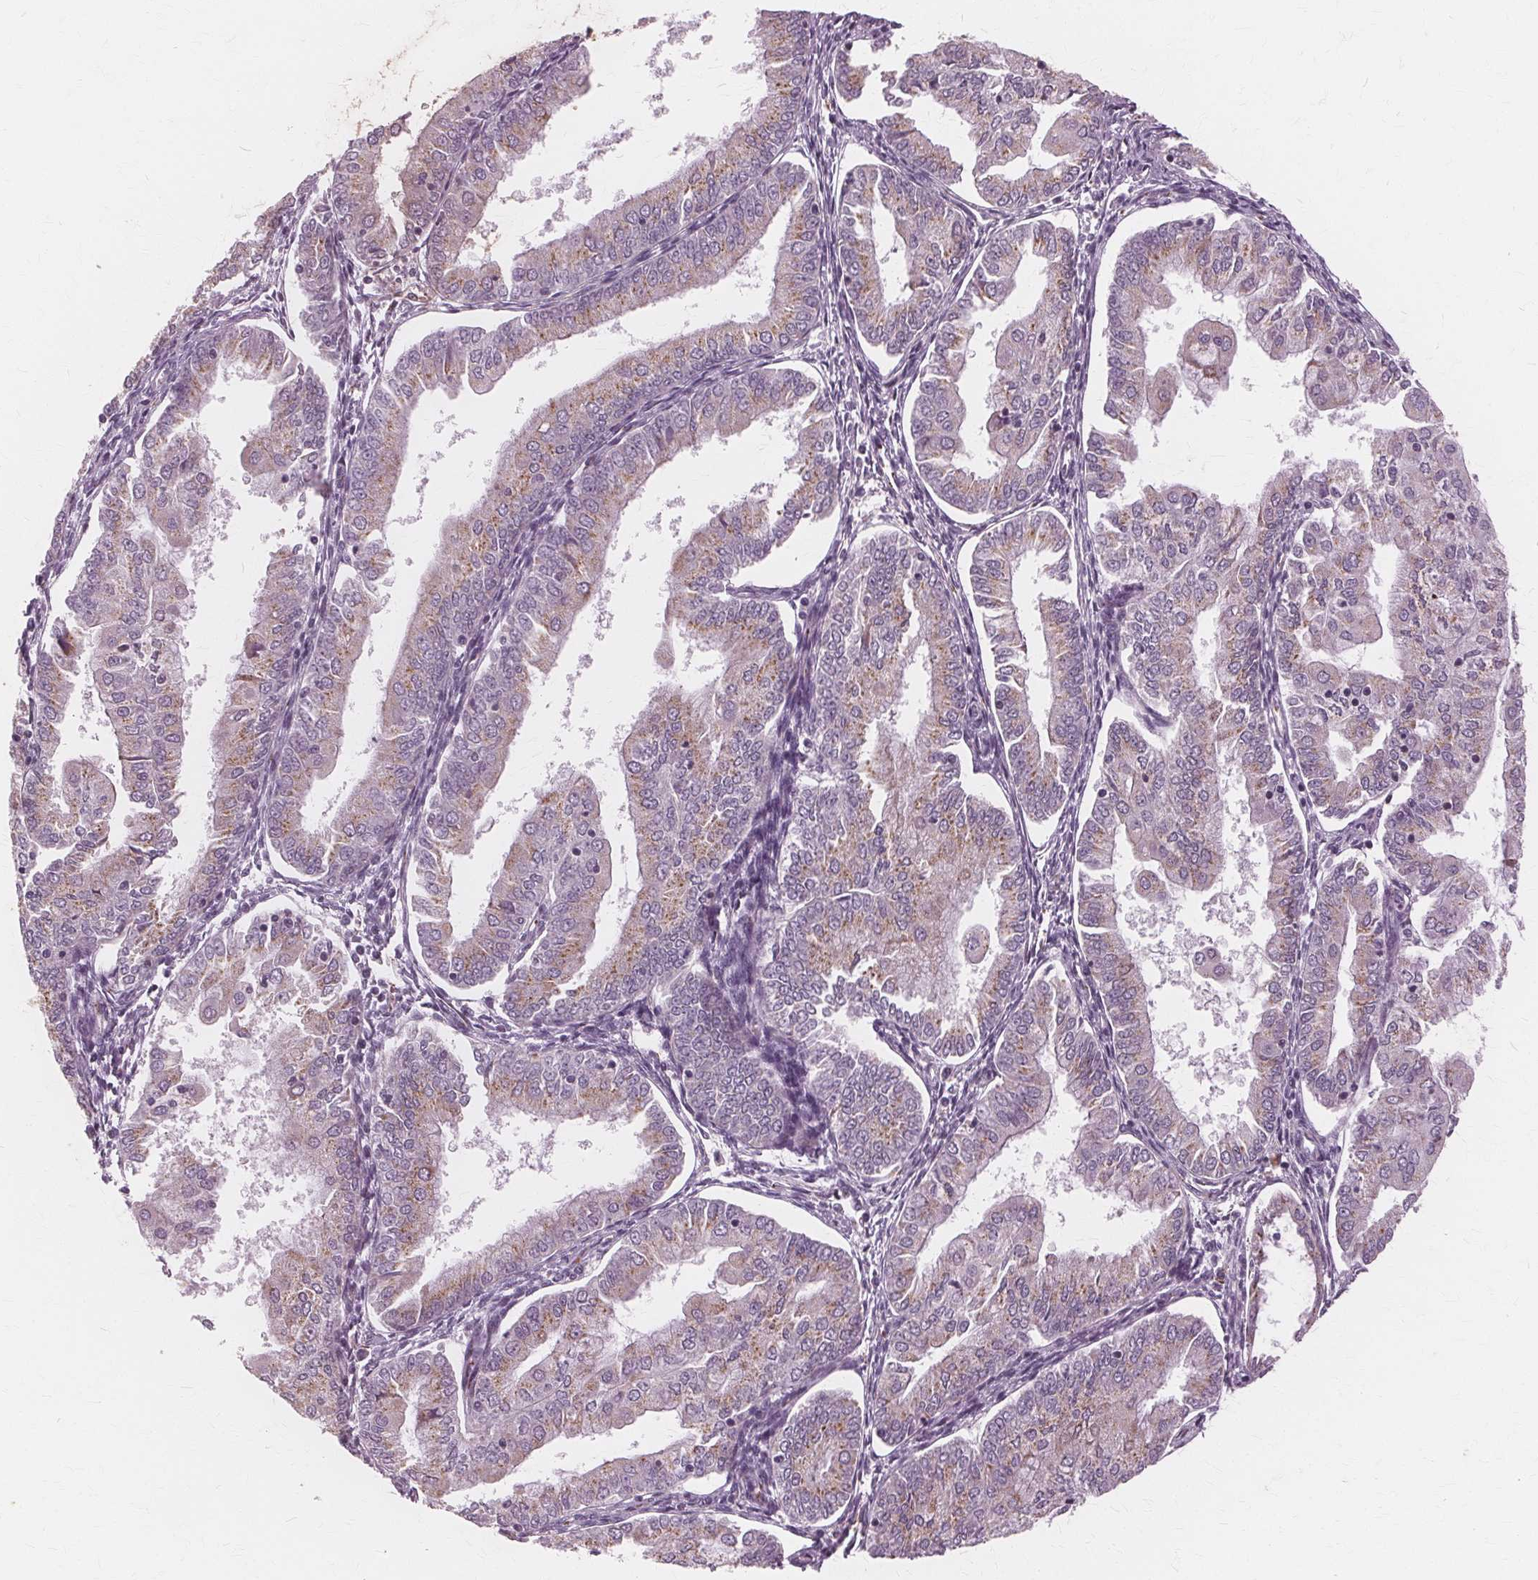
{"staining": {"intensity": "weak", "quantity": "25%-75%", "location": "cytoplasmic/membranous"}, "tissue": "endometrial cancer", "cell_type": "Tumor cells", "image_type": "cancer", "snomed": [{"axis": "morphology", "description": "Adenocarcinoma, NOS"}, {"axis": "topography", "description": "Endometrium"}], "caption": "A high-resolution micrograph shows immunohistochemistry (IHC) staining of adenocarcinoma (endometrial), which exhibits weak cytoplasmic/membranous expression in about 25%-75% of tumor cells. The protein of interest is shown in brown color, while the nuclei are stained blue.", "gene": "DNASE2", "patient": {"sex": "female", "age": 55}}